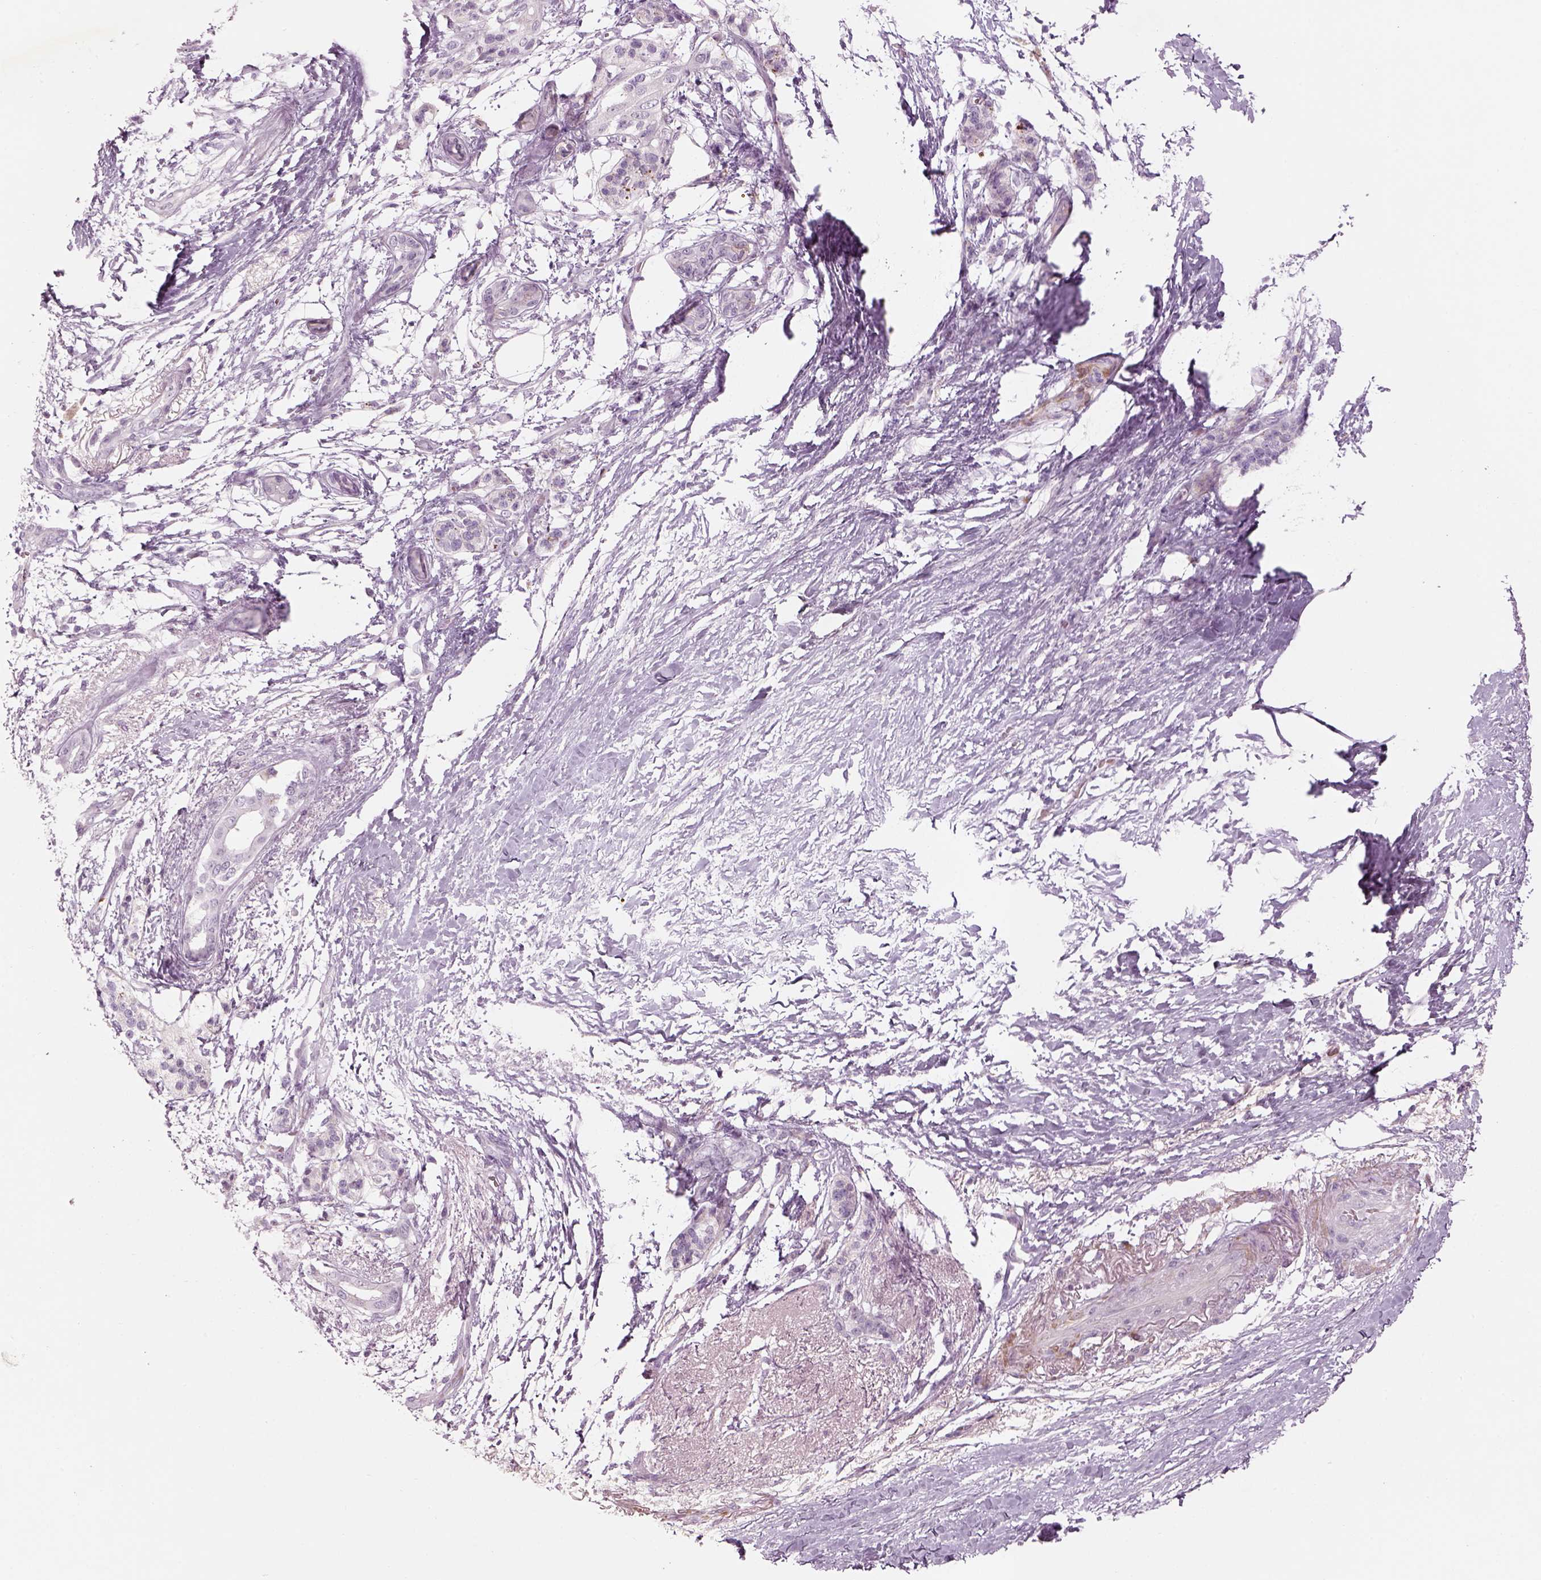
{"staining": {"intensity": "negative", "quantity": "none", "location": "none"}, "tissue": "pancreatic cancer", "cell_type": "Tumor cells", "image_type": "cancer", "snomed": [{"axis": "morphology", "description": "Adenocarcinoma, NOS"}, {"axis": "topography", "description": "Pancreas"}], "caption": "An immunohistochemistry image of pancreatic cancer is shown. There is no staining in tumor cells of pancreatic cancer.", "gene": "PABPC1L2B", "patient": {"sex": "female", "age": 72}}